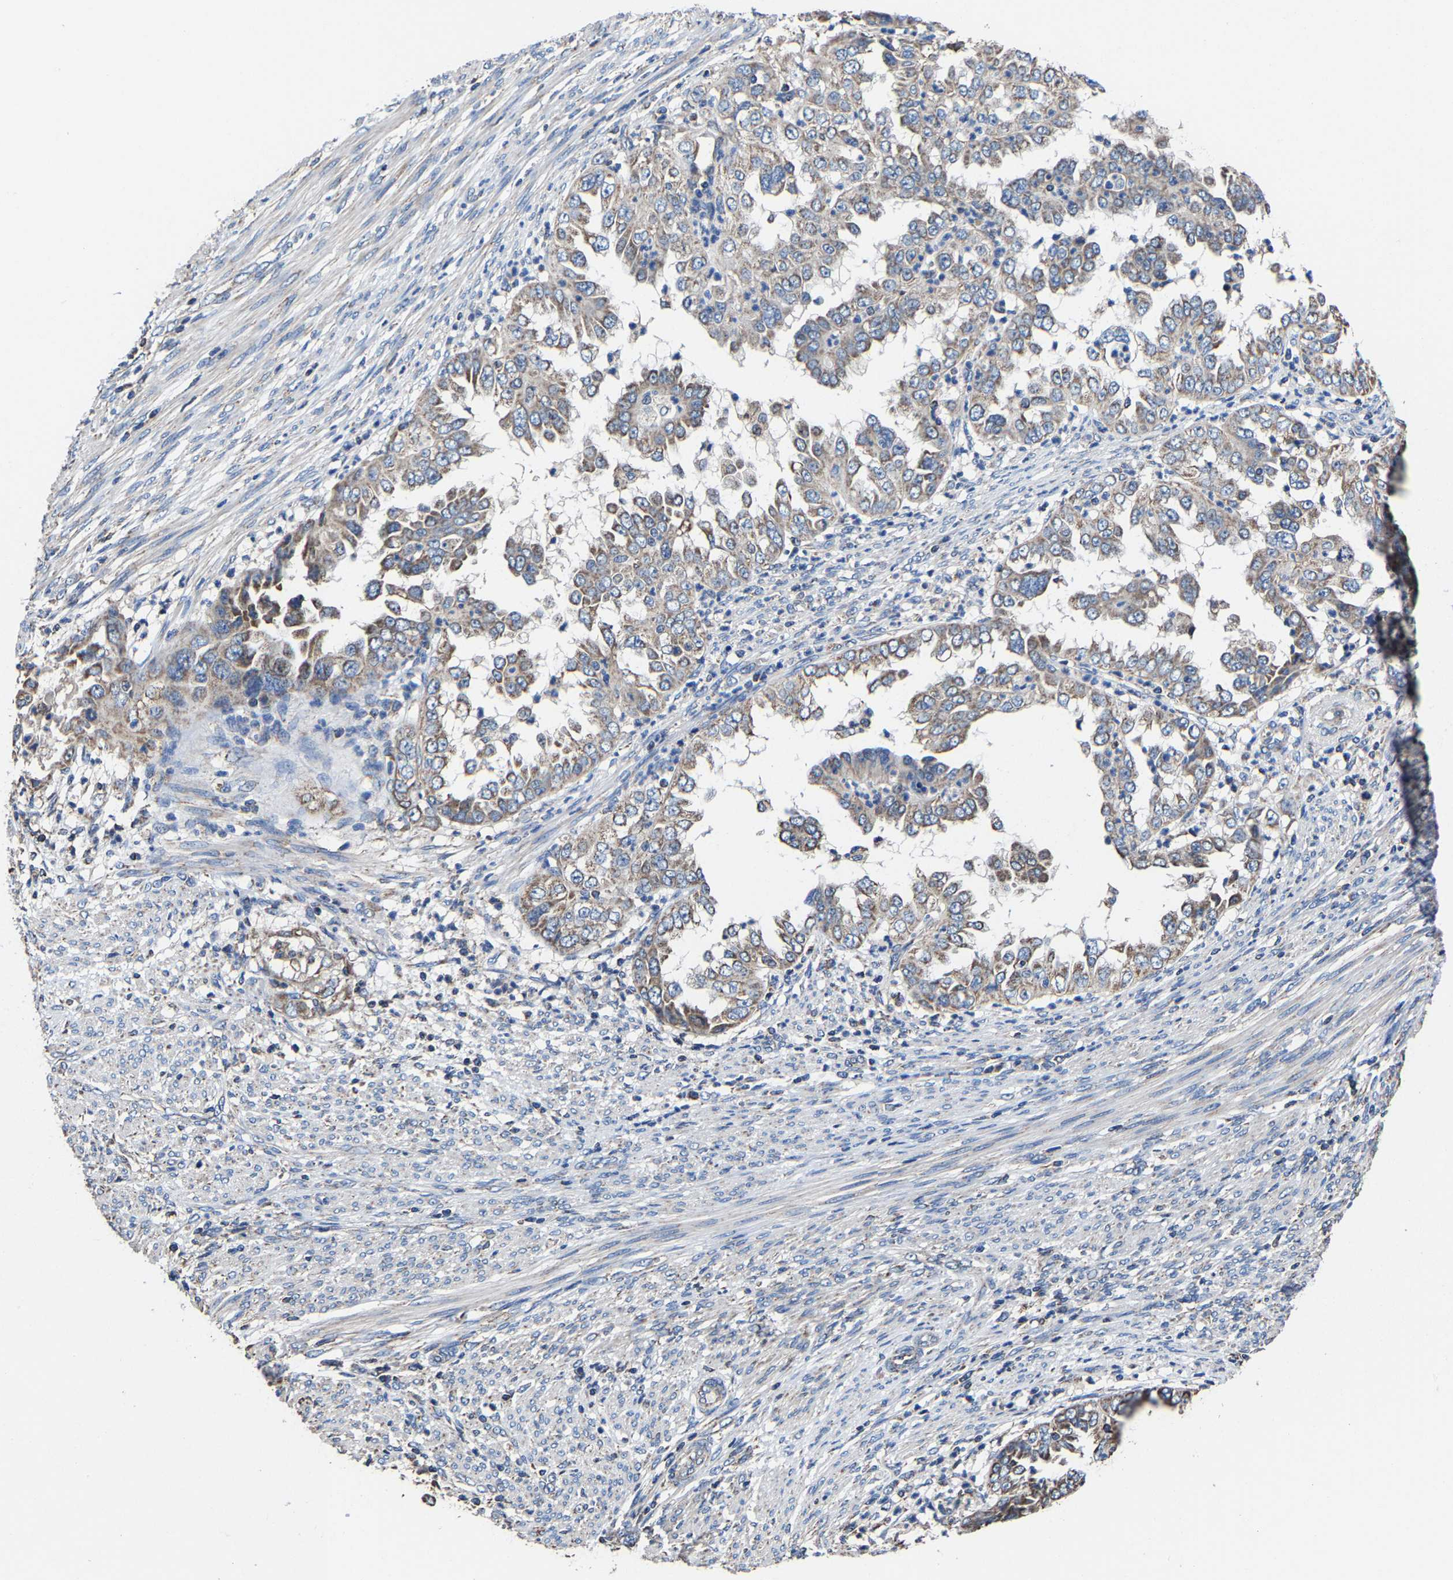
{"staining": {"intensity": "weak", "quantity": ">75%", "location": "cytoplasmic/membranous"}, "tissue": "endometrial cancer", "cell_type": "Tumor cells", "image_type": "cancer", "snomed": [{"axis": "morphology", "description": "Adenocarcinoma, NOS"}, {"axis": "topography", "description": "Endometrium"}], "caption": "DAB (3,3'-diaminobenzidine) immunohistochemical staining of adenocarcinoma (endometrial) shows weak cytoplasmic/membranous protein staining in about >75% of tumor cells. (IHC, brightfield microscopy, high magnification).", "gene": "ZCCHC7", "patient": {"sex": "female", "age": 85}}